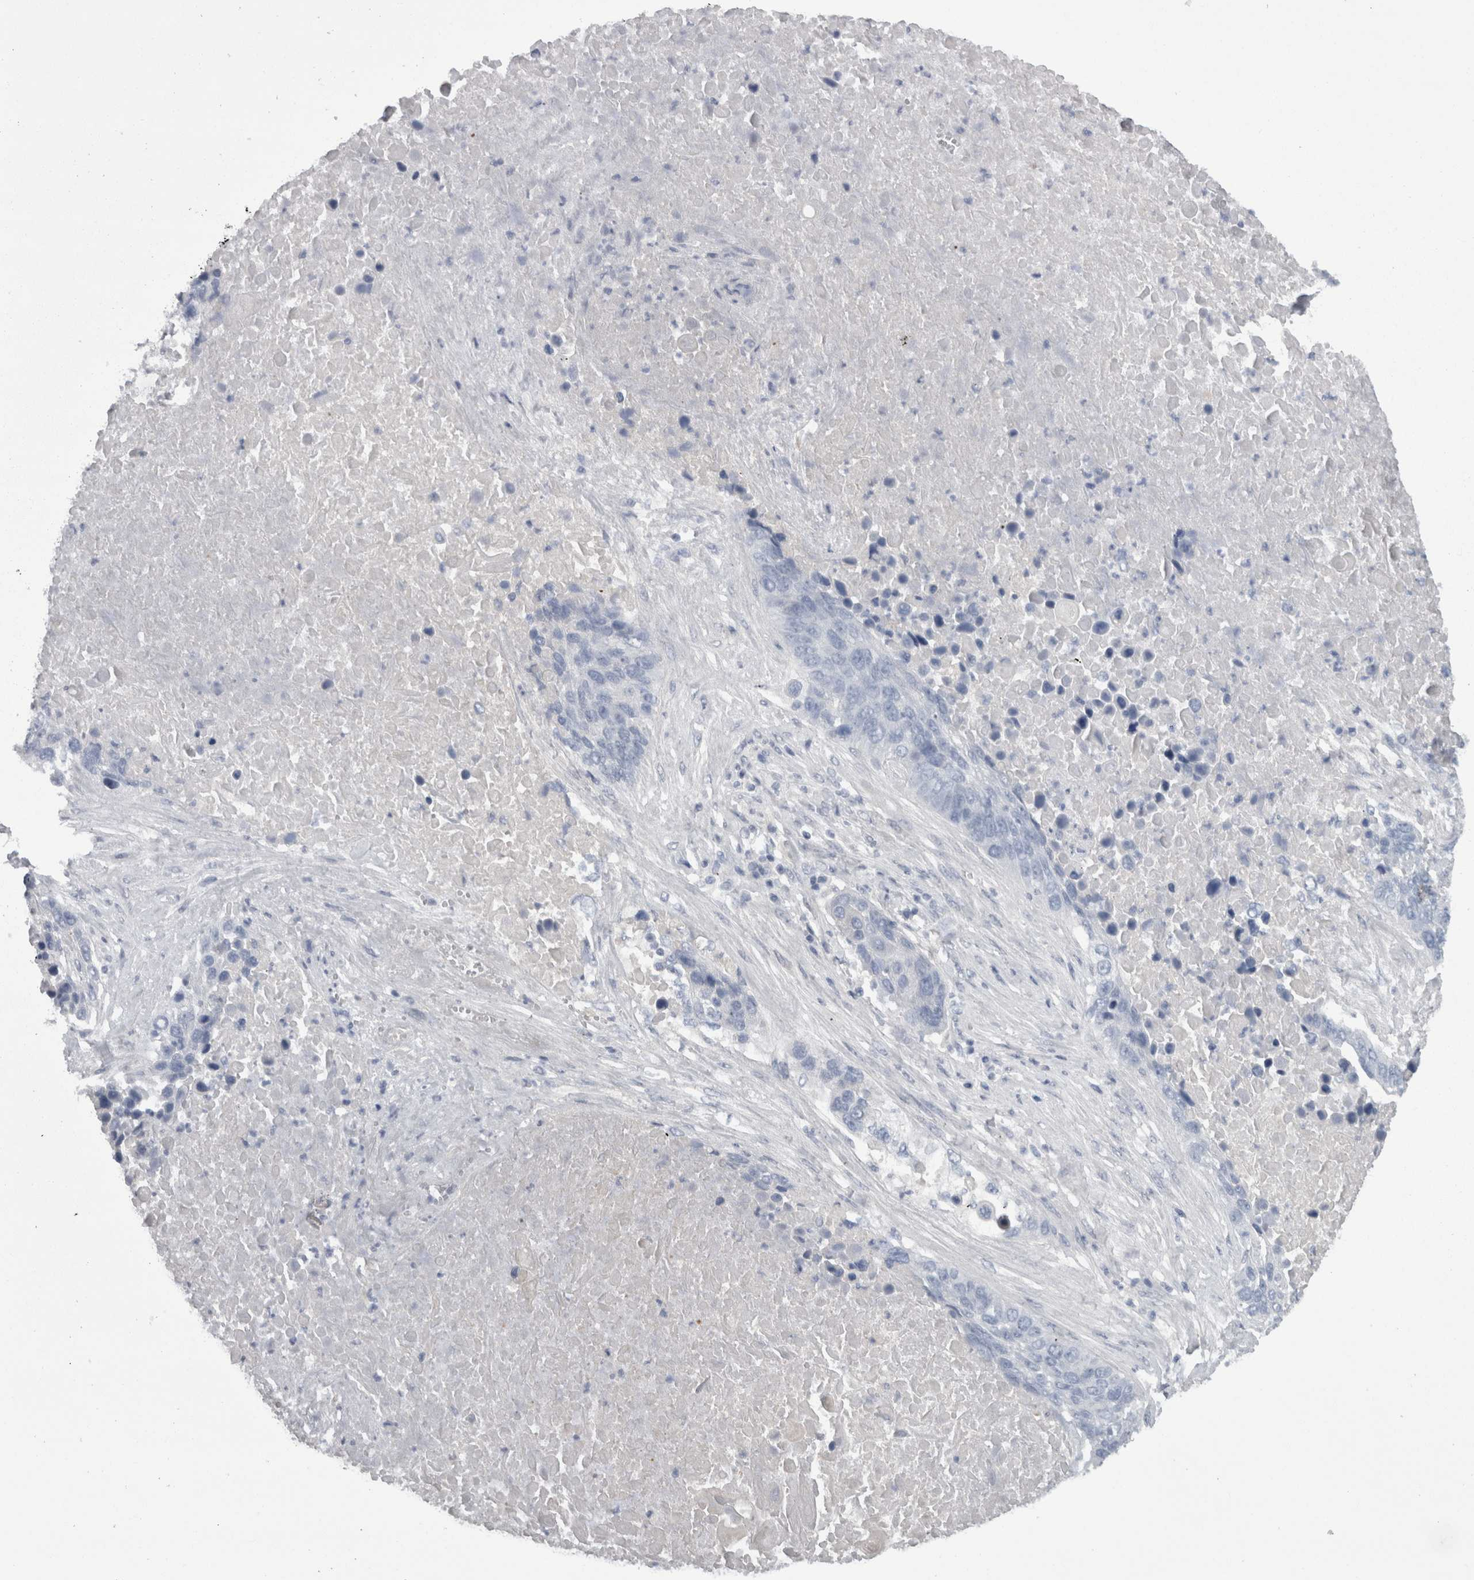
{"staining": {"intensity": "negative", "quantity": "none", "location": "none"}, "tissue": "lung cancer", "cell_type": "Tumor cells", "image_type": "cancer", "snomed": [{"axis": "morphology", "description": "Squamous cell carcinoma, NOS"}, {"axis": "topography", "description": "Lung"}], "caption": "Photomicrograph shows no significant protein expression in tumor cells of lung cancer.", "gene": "CAMK2D", "patient": {"sex": "male", "age": 66}}